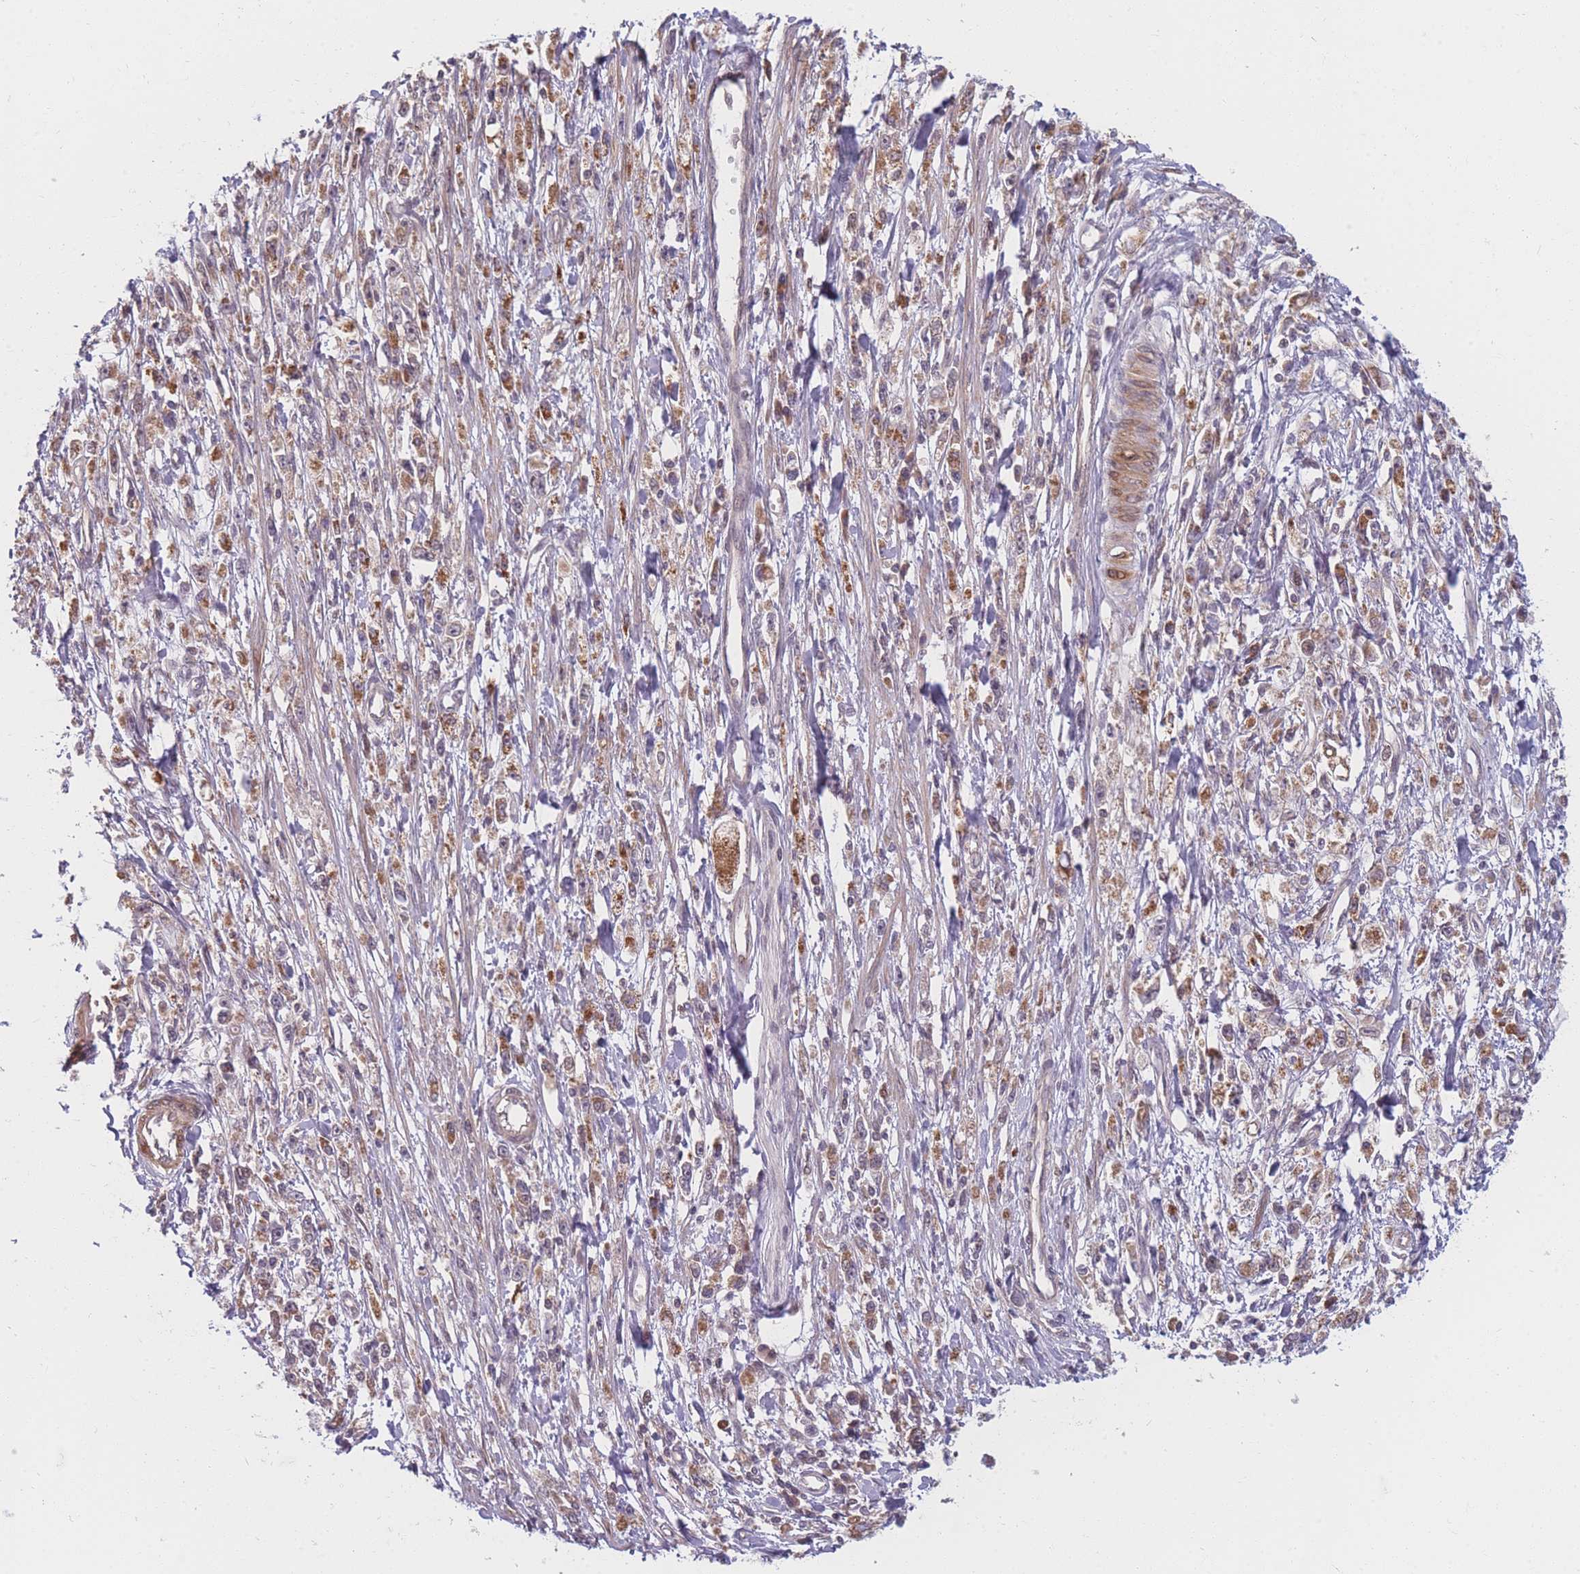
{"staining": {"intensity": "moderate", "quantity": ">75%", "location": "cytoplasmic/membranous"}, "tissue": "stomach cancer", "cell_type": "Tumor cells", "image_type": "cancer", "snomed": [{"axis": "morphology", "description": "Adenocarcinoma, NOS"}, {"axis": "topography", "description": "Stomach"}], "caption": "Immunohistochemistry (IHC) image of stomach cancer (adenocarcinoma) stained for a protein (brown), which reveals medium levels of moderate cytoplasmic/membranous staining in approximately >75% of tumor cells.", "gene": "FAM153A", "patient": {"sex": "female", "age": 59}}